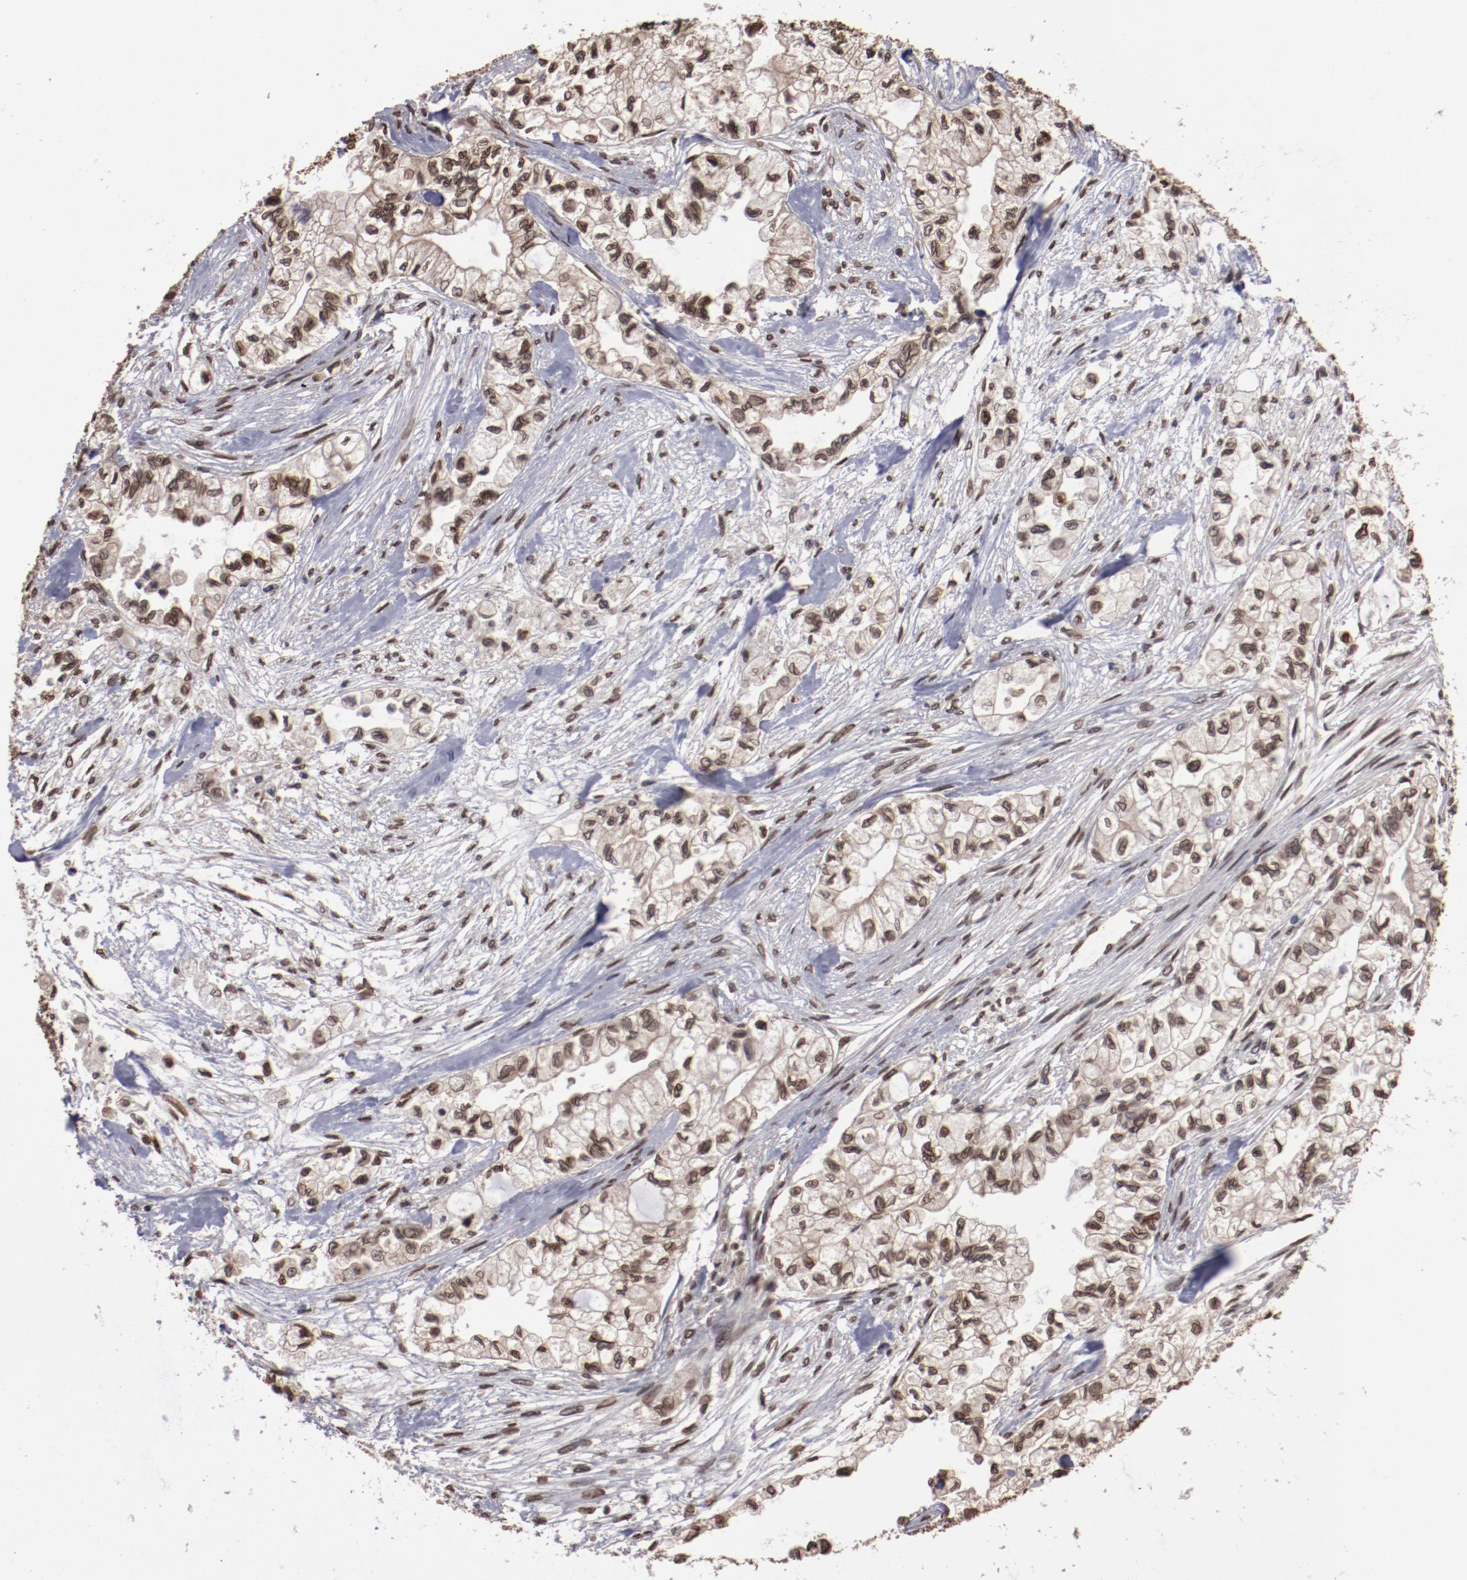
{"staining": {"intensity": "moderate", "quantity": ">75%", "location": "nuclear"}, "tissue": "pancreatic cancer", "cell_type": "Tumor cells", "image_type": "cancer", "snomed": [{"axis": "morphology", "description": "Adenocarcinoma, NOS"}, {"axis": "topography", "description": "Pancreas"}], "caption": "A micrograph showing moderate nuclear staining in about >75% of tumor cells in adenocarcinoma (pancreatic), as visualized by brown immunohistochemical staining.", "gene": "AKT1", "patient": {"sex": "male", "age": 79}}